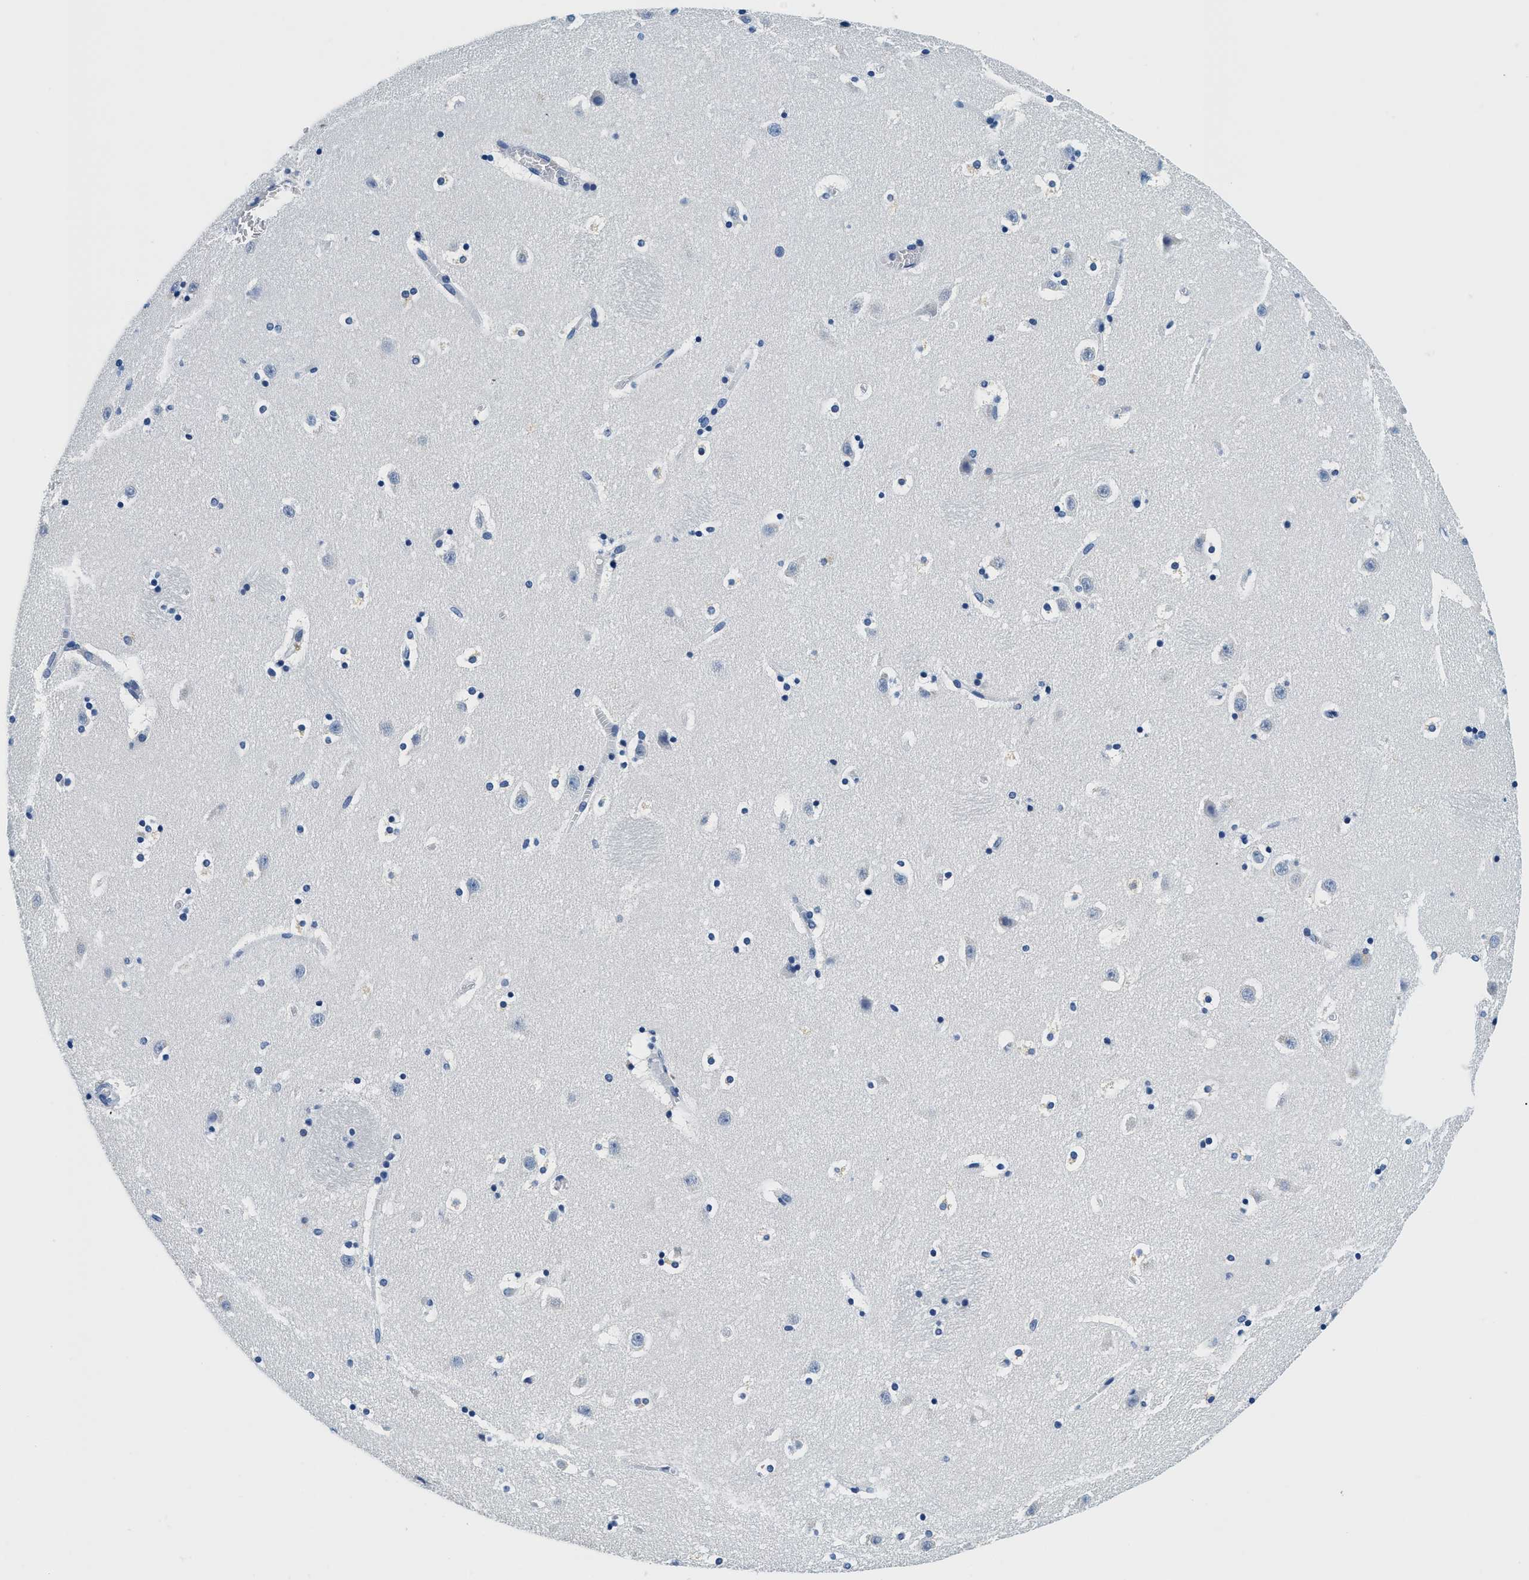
{"staining": {"intensity": "negative", "quantity": "none", "location": "none"}, "tissue": "caudate", "cell_type": "Glial cells", "image_type": "normal", "snomed": [{"axis": "morphology", "description": "Normal tissue, NOS"}, {"axis": "topography", "description": "Lateral ventricle wall"}], "caption": "Glial cells show no significant protein positivity in unremarkable caudate. (DAB (3,3'-diaminobenzidine) immunohistochemistry with hematoxylin counter stain).", "gene": "GSTM3", "patient": {"sex": "male", "age": 45}}